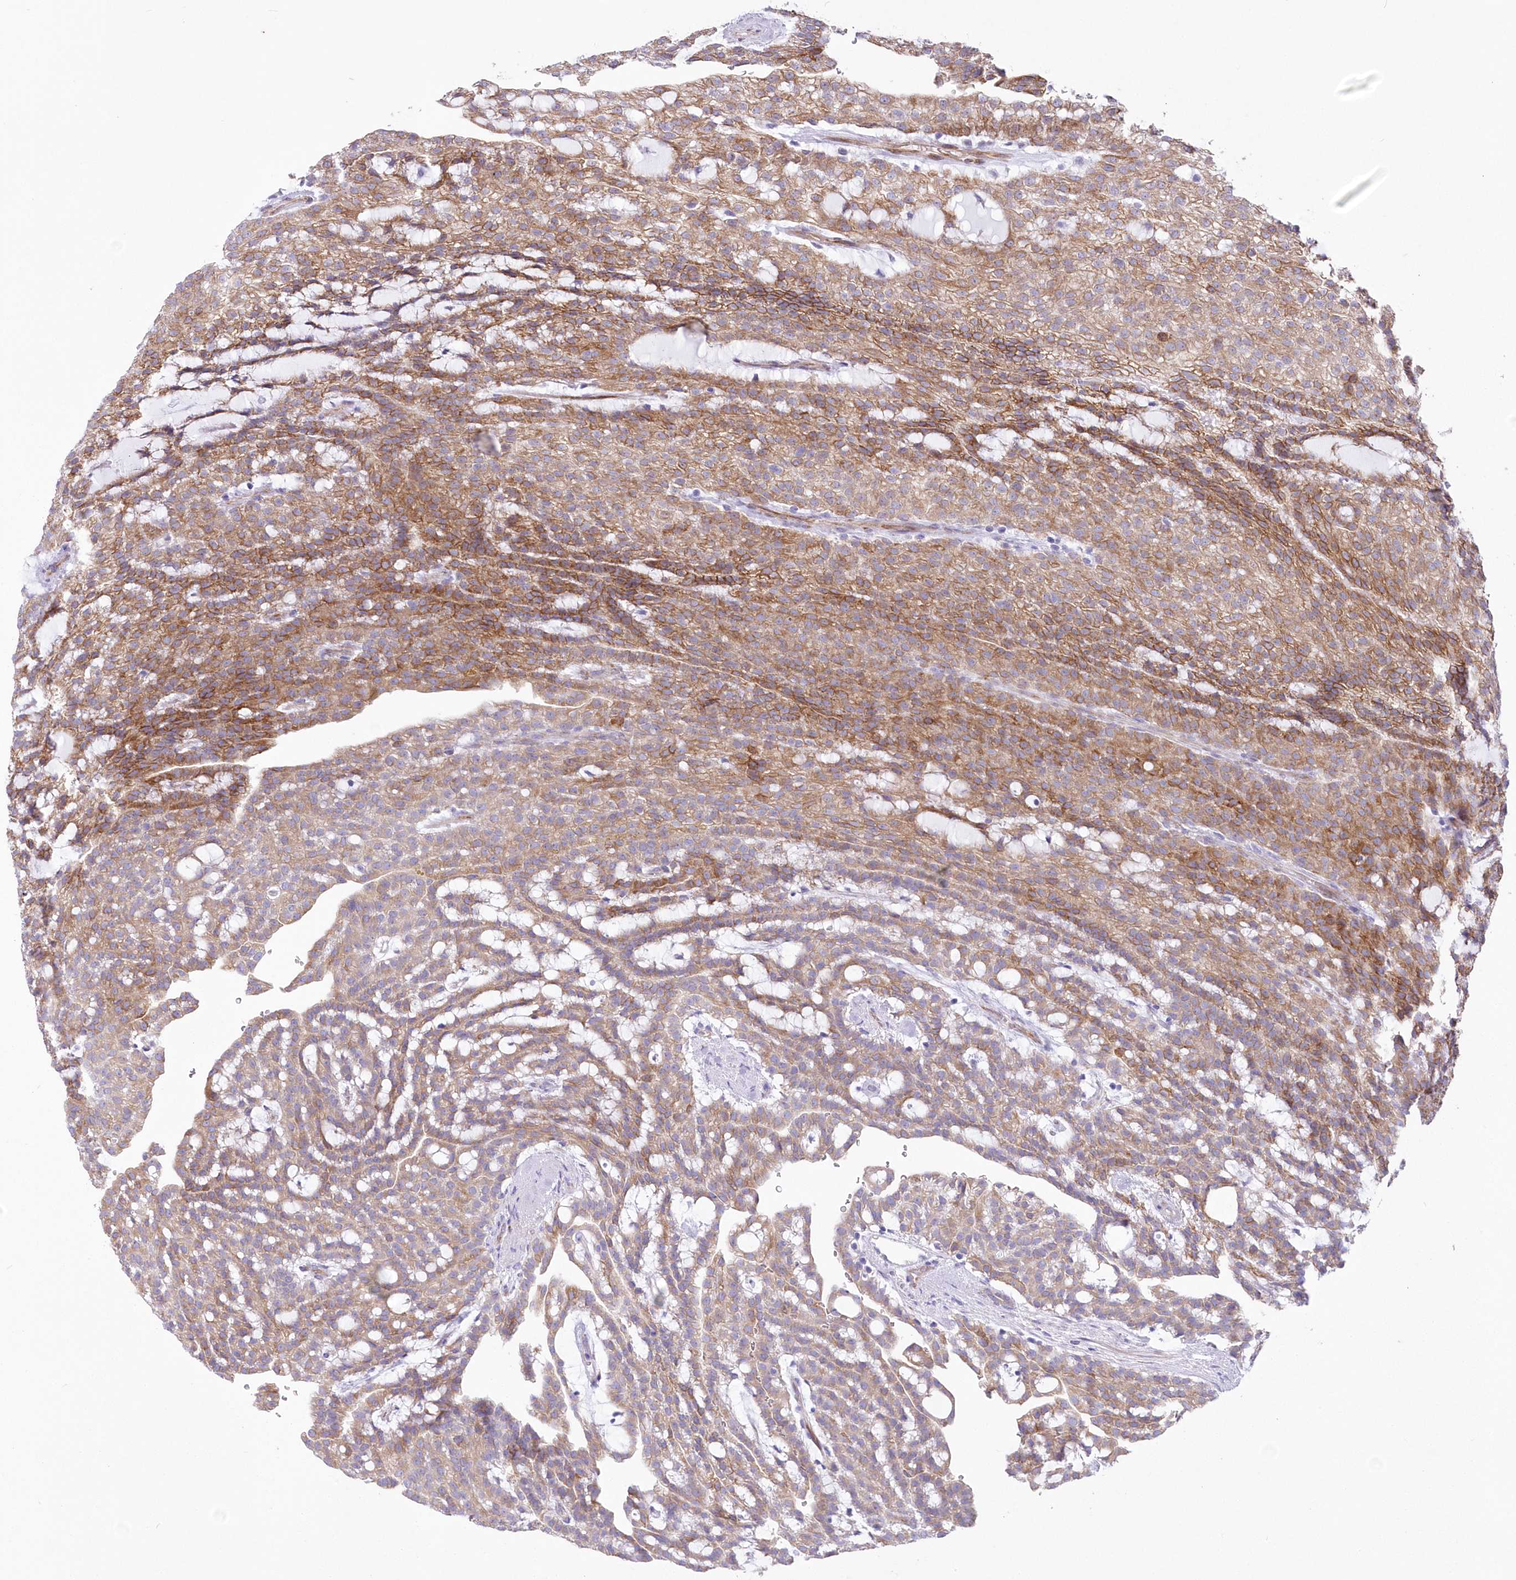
{"staining": {"intensity": "moderate", "quantity": "25%-75%", "location": "cytoplasmic/membranous"}, "tissue": "renal cancer", "cell_type": "Tumor cells", "image_type": "cancer", "snomed": [{"axis": "morphology", "description": "Adenocarcinoma, NOS"}, {"axis": "topography", "description": "Kidney"}], "caption": "Renal adenocarcinoma tissue exhibits moderate cytoplasmic/membranous positivity in approximately 25%-75% of tumor cells", "gene": "YTHDC2", "patient": {"sex": "male", "age": 63}}